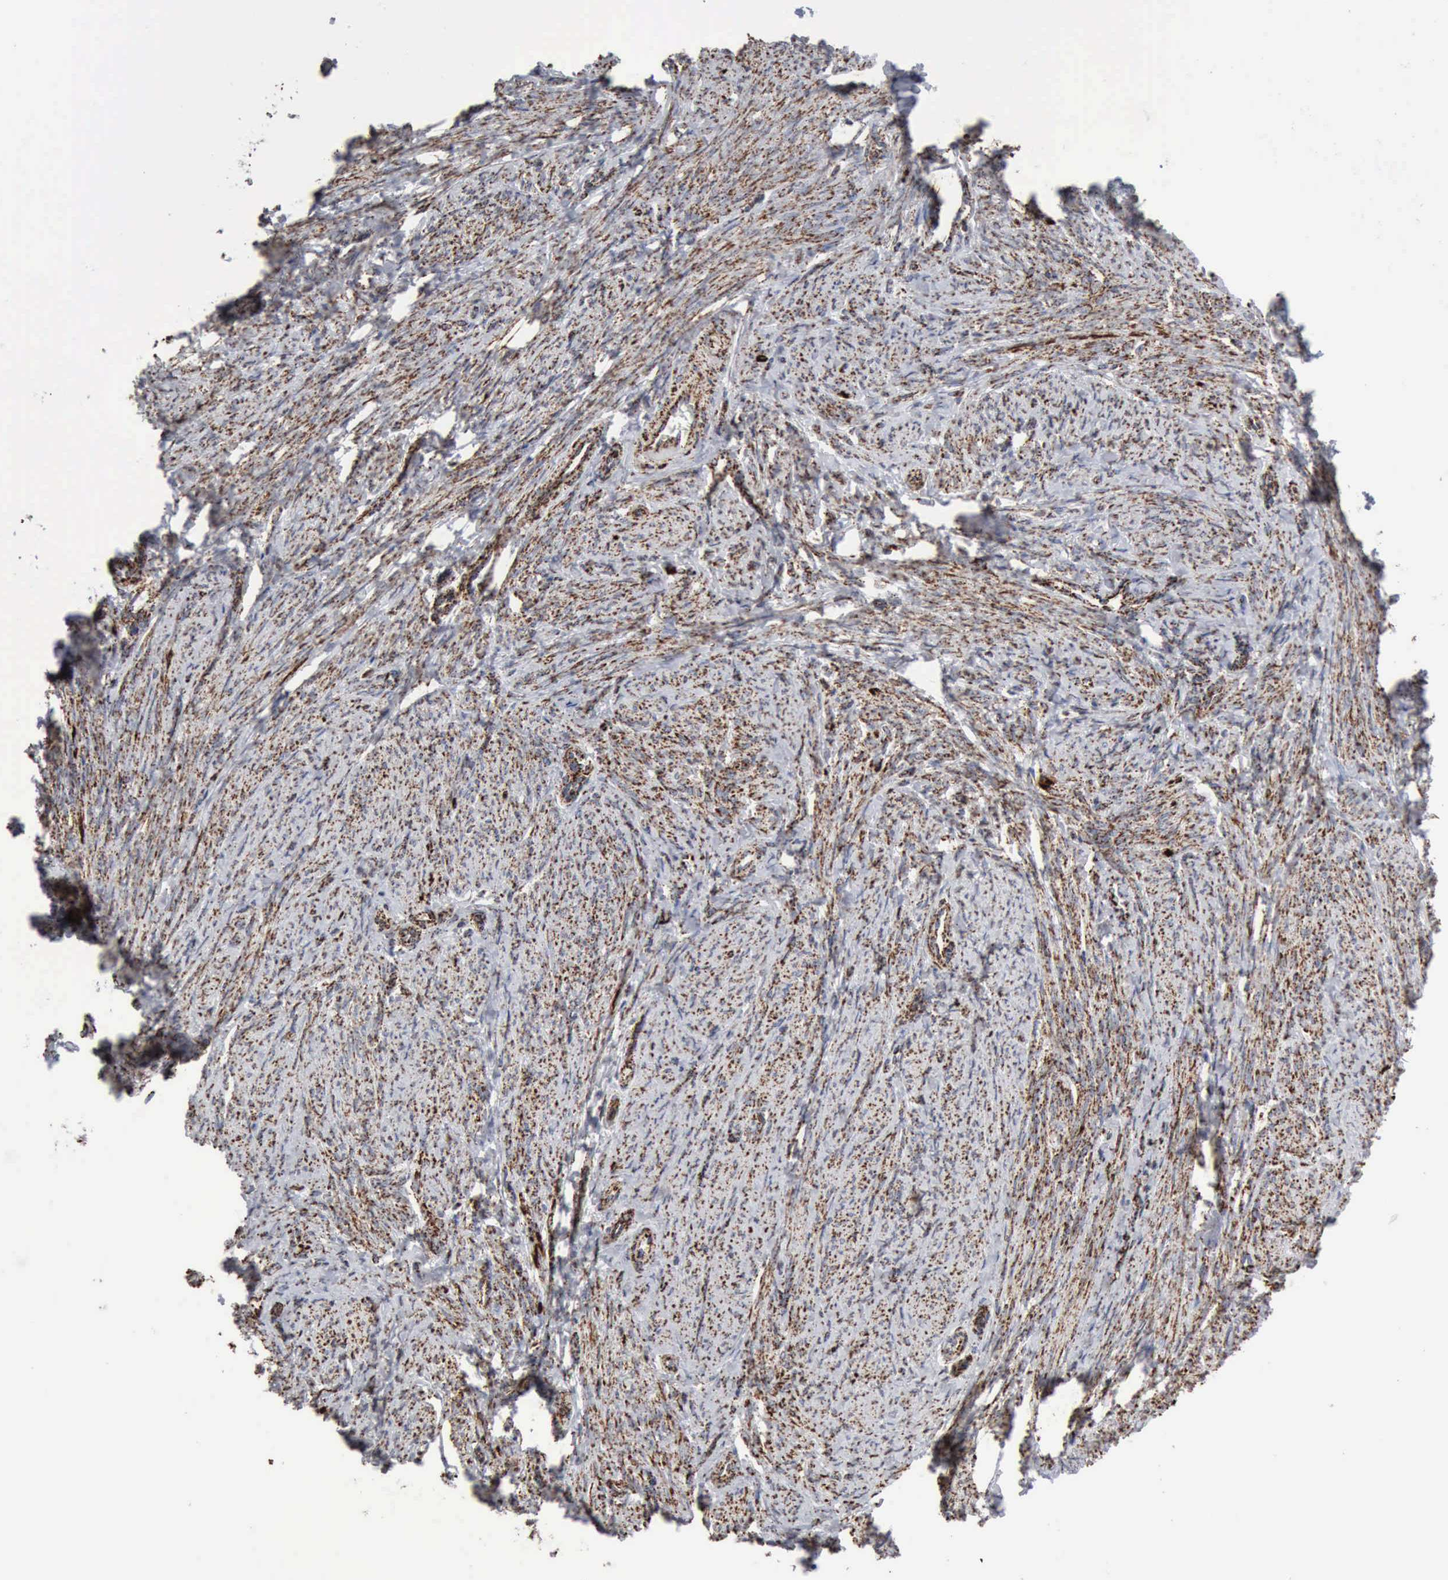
{"staining": {"intensity": "moderate", "quantity": ">75%", "location": "cytoplasmic/membranous"}, "tissue": "smooth muscle", "cell_type": "Smooth muscle cells", "image_type": "normal", "snomed": [{"axis": "morphology", "description": "Normal tissue, NOS"}, {"axis": "topography", "description": "Smooth muscle"}, {"axis": "topography", "description": "Cervix"}], "caption": "The photomicrograph displays immunohistochemical staining of normal smooth muscle. There is moderate cytoplasmic/membranous expression is appreciated in about >75% of smooth muscle cells. The protein of interest is shown in brown color, while the nuclei are stained blue.", "gene": "ACO2", "patient": {"sex": "female", "age": 70}}